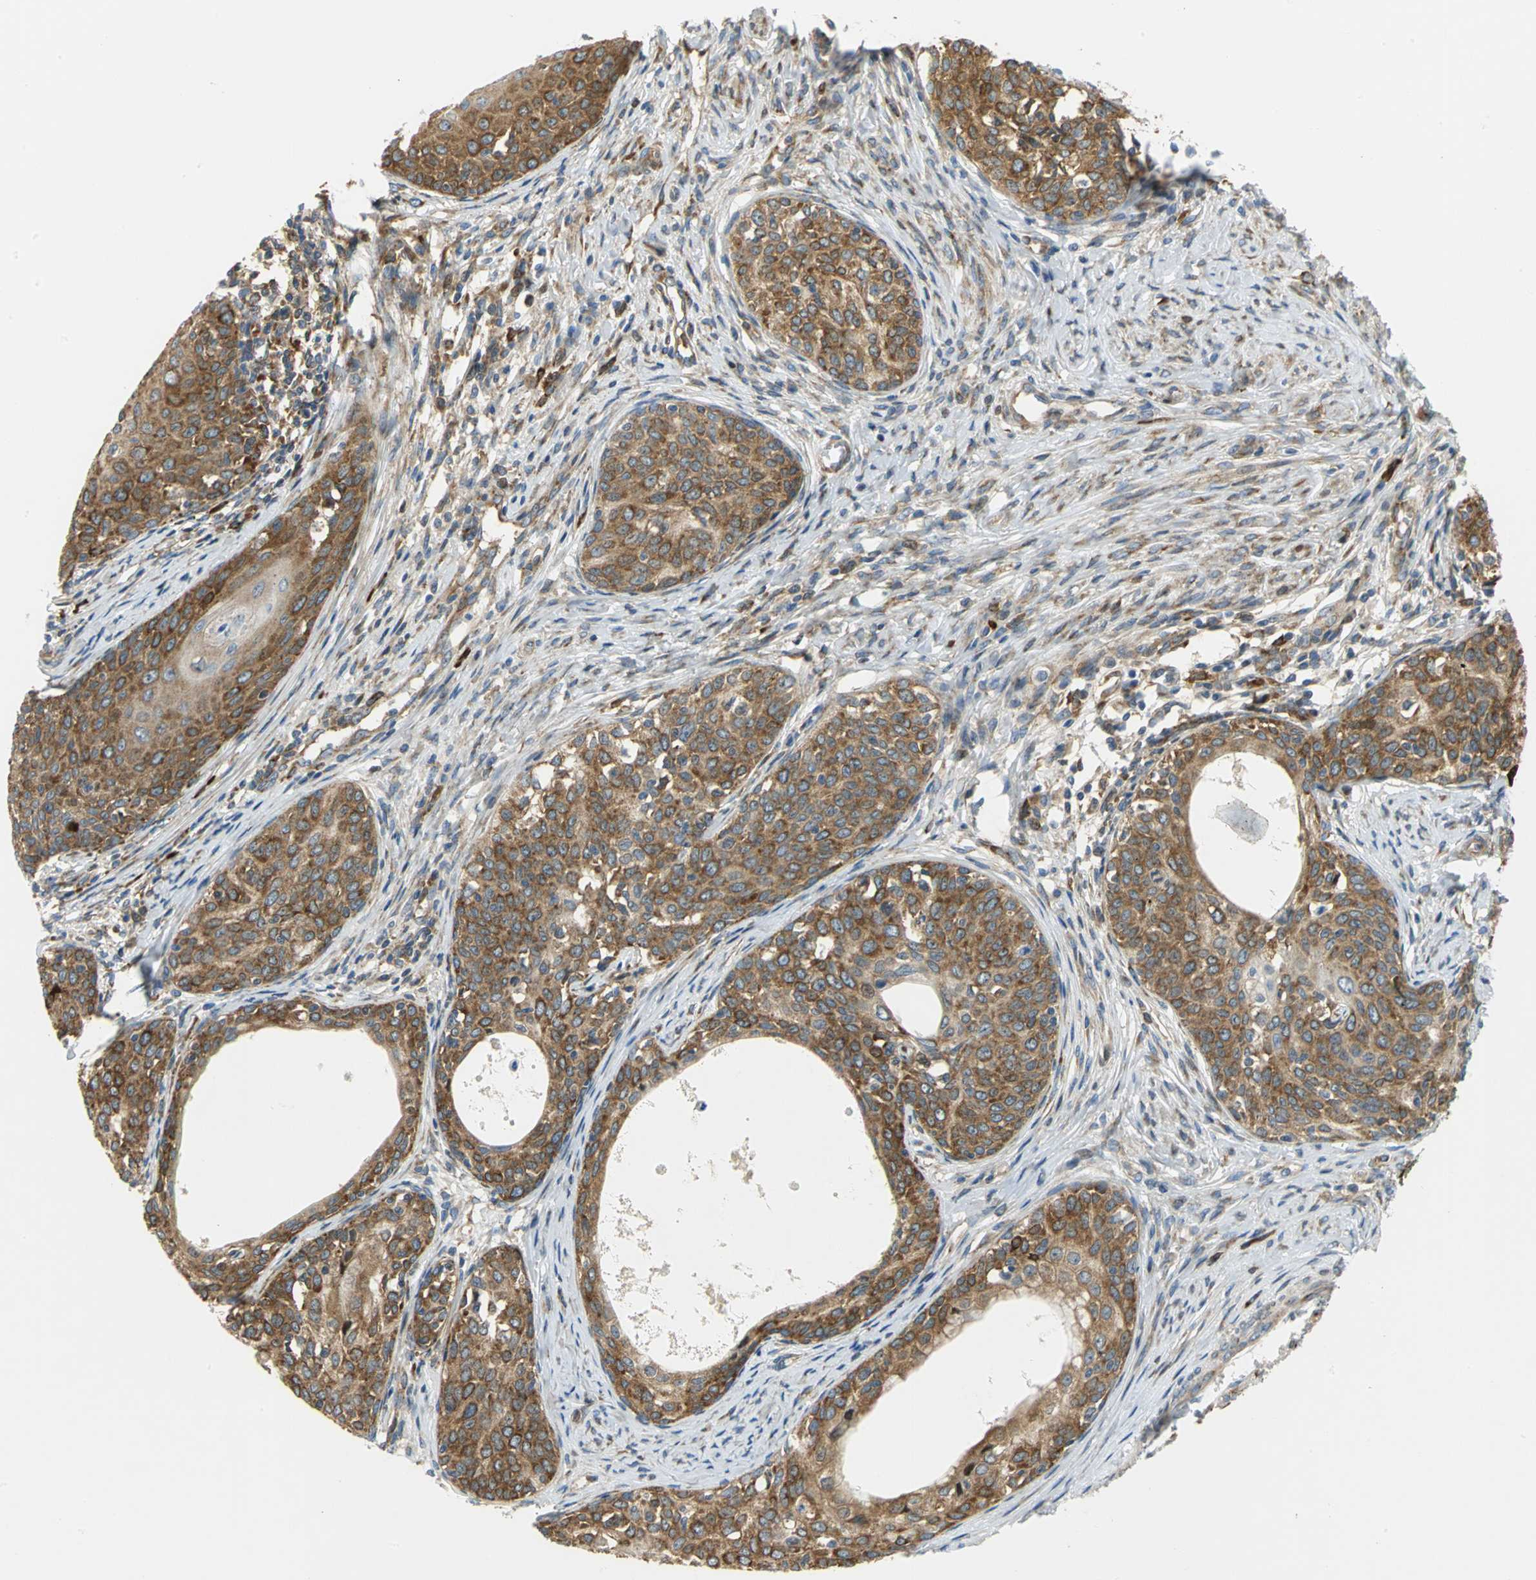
{"staining": {"intensity": "moderate", "quantity": ">75%", "location": "cytoplasmic/membranous"}, "tissue": "cervical cancer", "cell_type": "Tumor cells", "image_type": "cancer", "snomed": [{"axis": "morphology", "description": "Squamous cell carcinoma, NOS"}, {"axis": "morphology", "description": "Adenocarcinoma, NOS"}, {"axis": "topography", "description": "Cervix"}], "caption": "Cervical cancer (squamous cell carcinoma) was stained to show a protein in brown. There is medium levels of moderate cytoplasmic/membranous staining in about >75% of tumor cells. (DAB = brown stain, brightfield microscopy at high magnification).", "gene": "YBX1", "patient": {"sex": "female", "age": 52}}